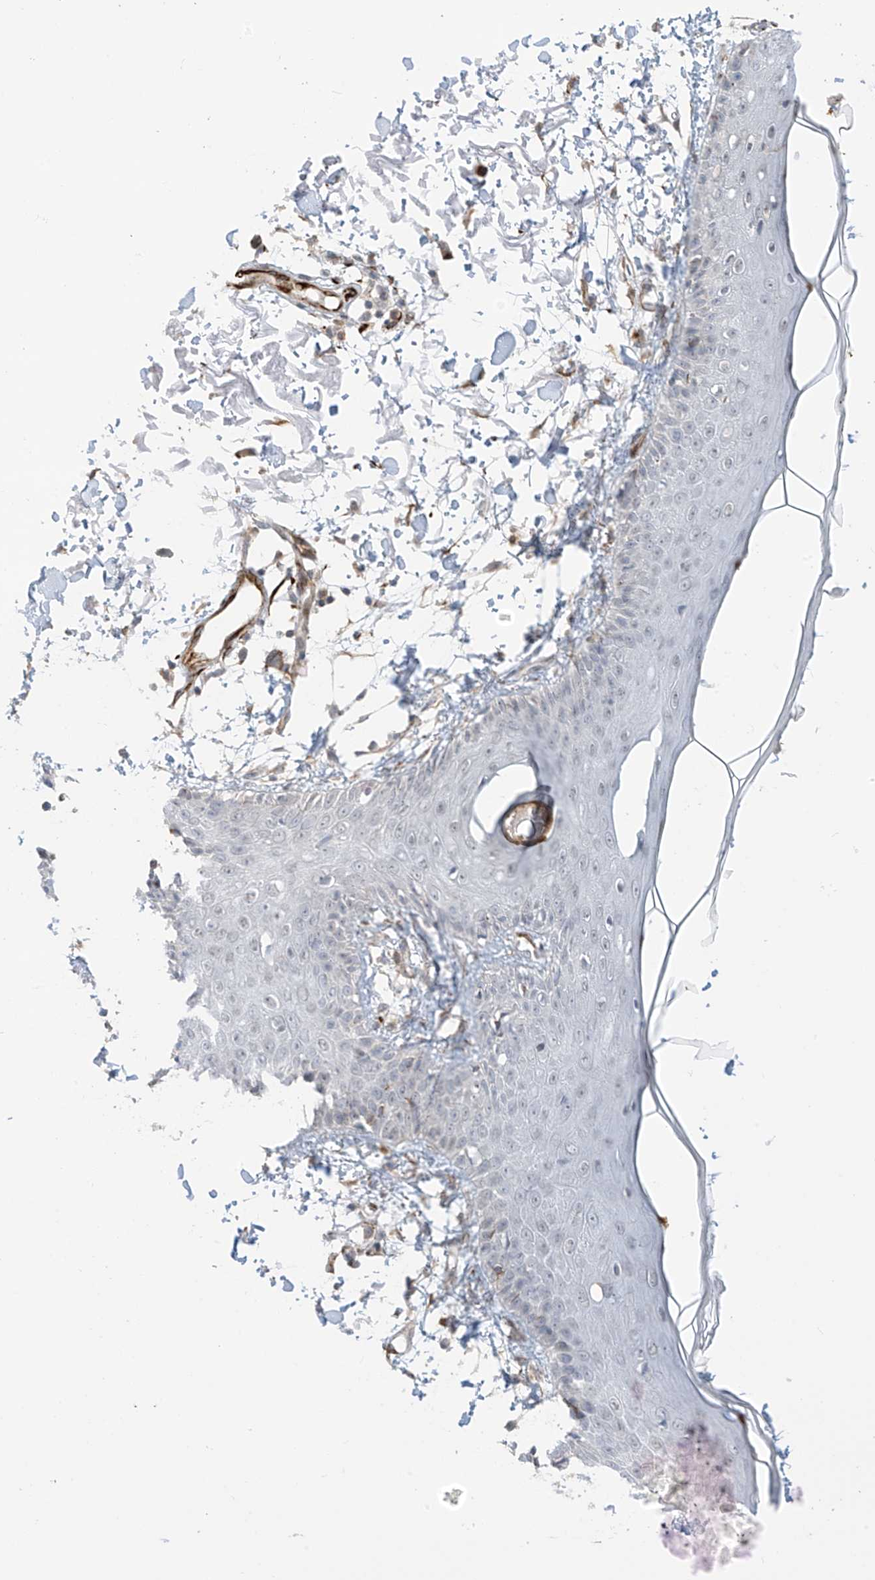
{"staining": {"intensity": "weak", "quantity": ">75%", "location": "cytoplasmic/membranous"}, "tissue": "skin", "cell_type": "Fibroblasts", "image_type": "normal", "snomed": [{"axis": "morphology", "description": "Normal tissue, NOS"}, {"axis": "morphology", "description": "Squamous cell carcinoma, NOS"}, {"axis": "topography", "description": "Skin"}, {"axis": "topography", "description": "Peripheral nerve tissue"}], "caption": "There is low levels of weak cytoplasmic/membranous expression in fibroblasts of unremarkable skin, as demonstrated by immunohistochemical staining (brown color).", "gene": "HS6ST2", "patient": {"sex": "male", "age": 83}}